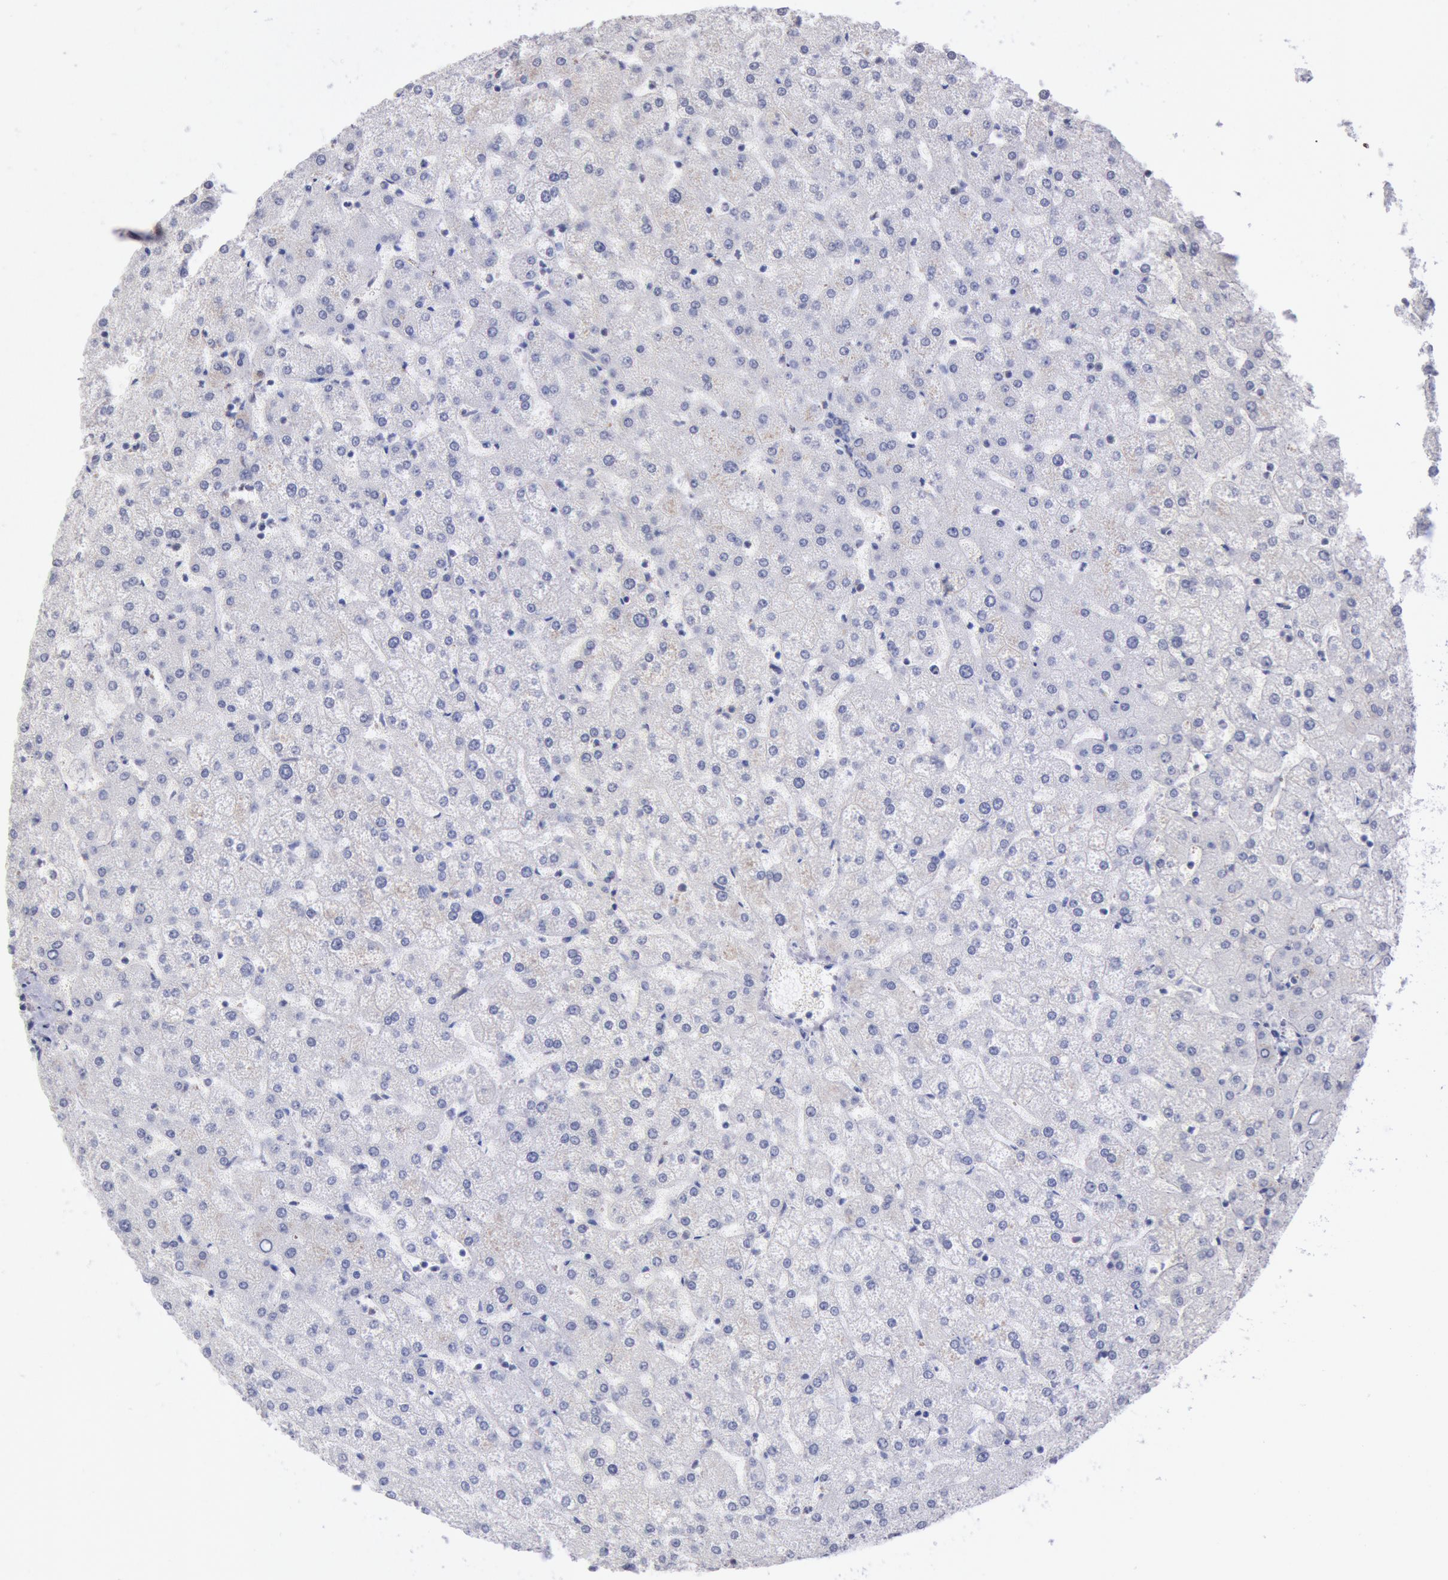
{"staining": {"intensity": "negative", "quantity": "none", "location": "none"}, "tissue": "liver", "cell_type": "Cholangiocytes", "image_type": "normal", "snomed": [{"axis": "morphology", "description": "Normal tissue, NOS"}, {"axis": "topography", "description": "Liver"}], "caption": "High power microscopy micrograph of an immunohistochemistry (IHC) image of benign liver, revealing no significant positivity in cholangiocytes. (DAB IHC visualized using brightfield microscopy, high magnification).", "gene": "MYH6", "patient": {"sex": "female", "age": 32}}